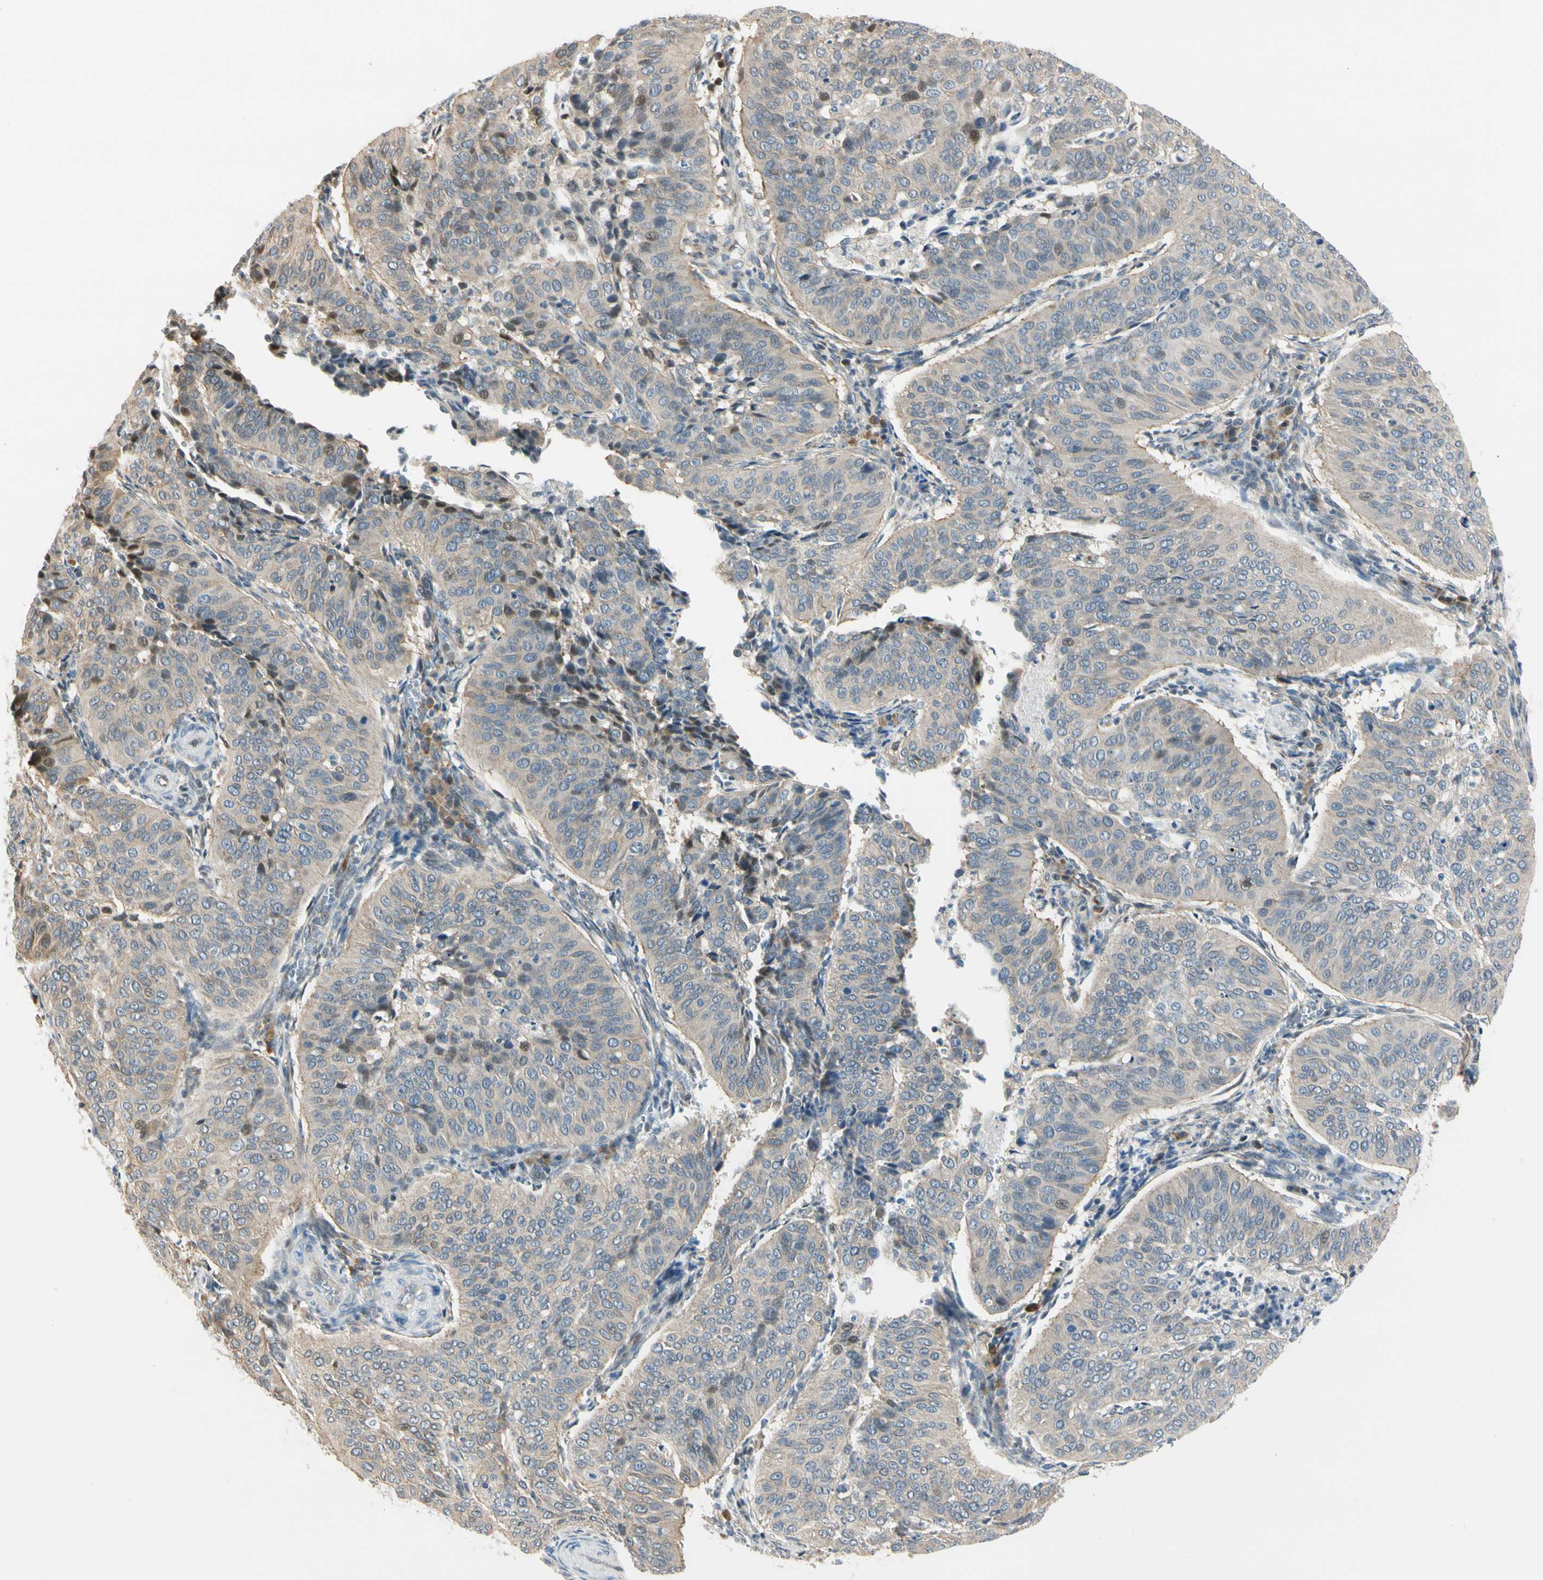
{"staining": {"intensity": "weak", "quantity": "<25%", "location": "cytoplasmic/membranous,nuclear"}, "tissue": "cervical cancer", "cell_type": "Tumor cells", "image_type": "cancer", "snomed": [{"axis": "morphology", "description": "Normal tissue, NOS"}, {"axis": "morphology", "description": "Squamous cell carcinoma, NOS"}, {"axis": "topography", "description": "Cervix"}], "caption": "Human squamous cell carcinoma (cervical) stained for a protein using IHC displays no expression in tumor cells.", "gene": "NPDC1", "patient": {"sex": "female", "age": 39}}